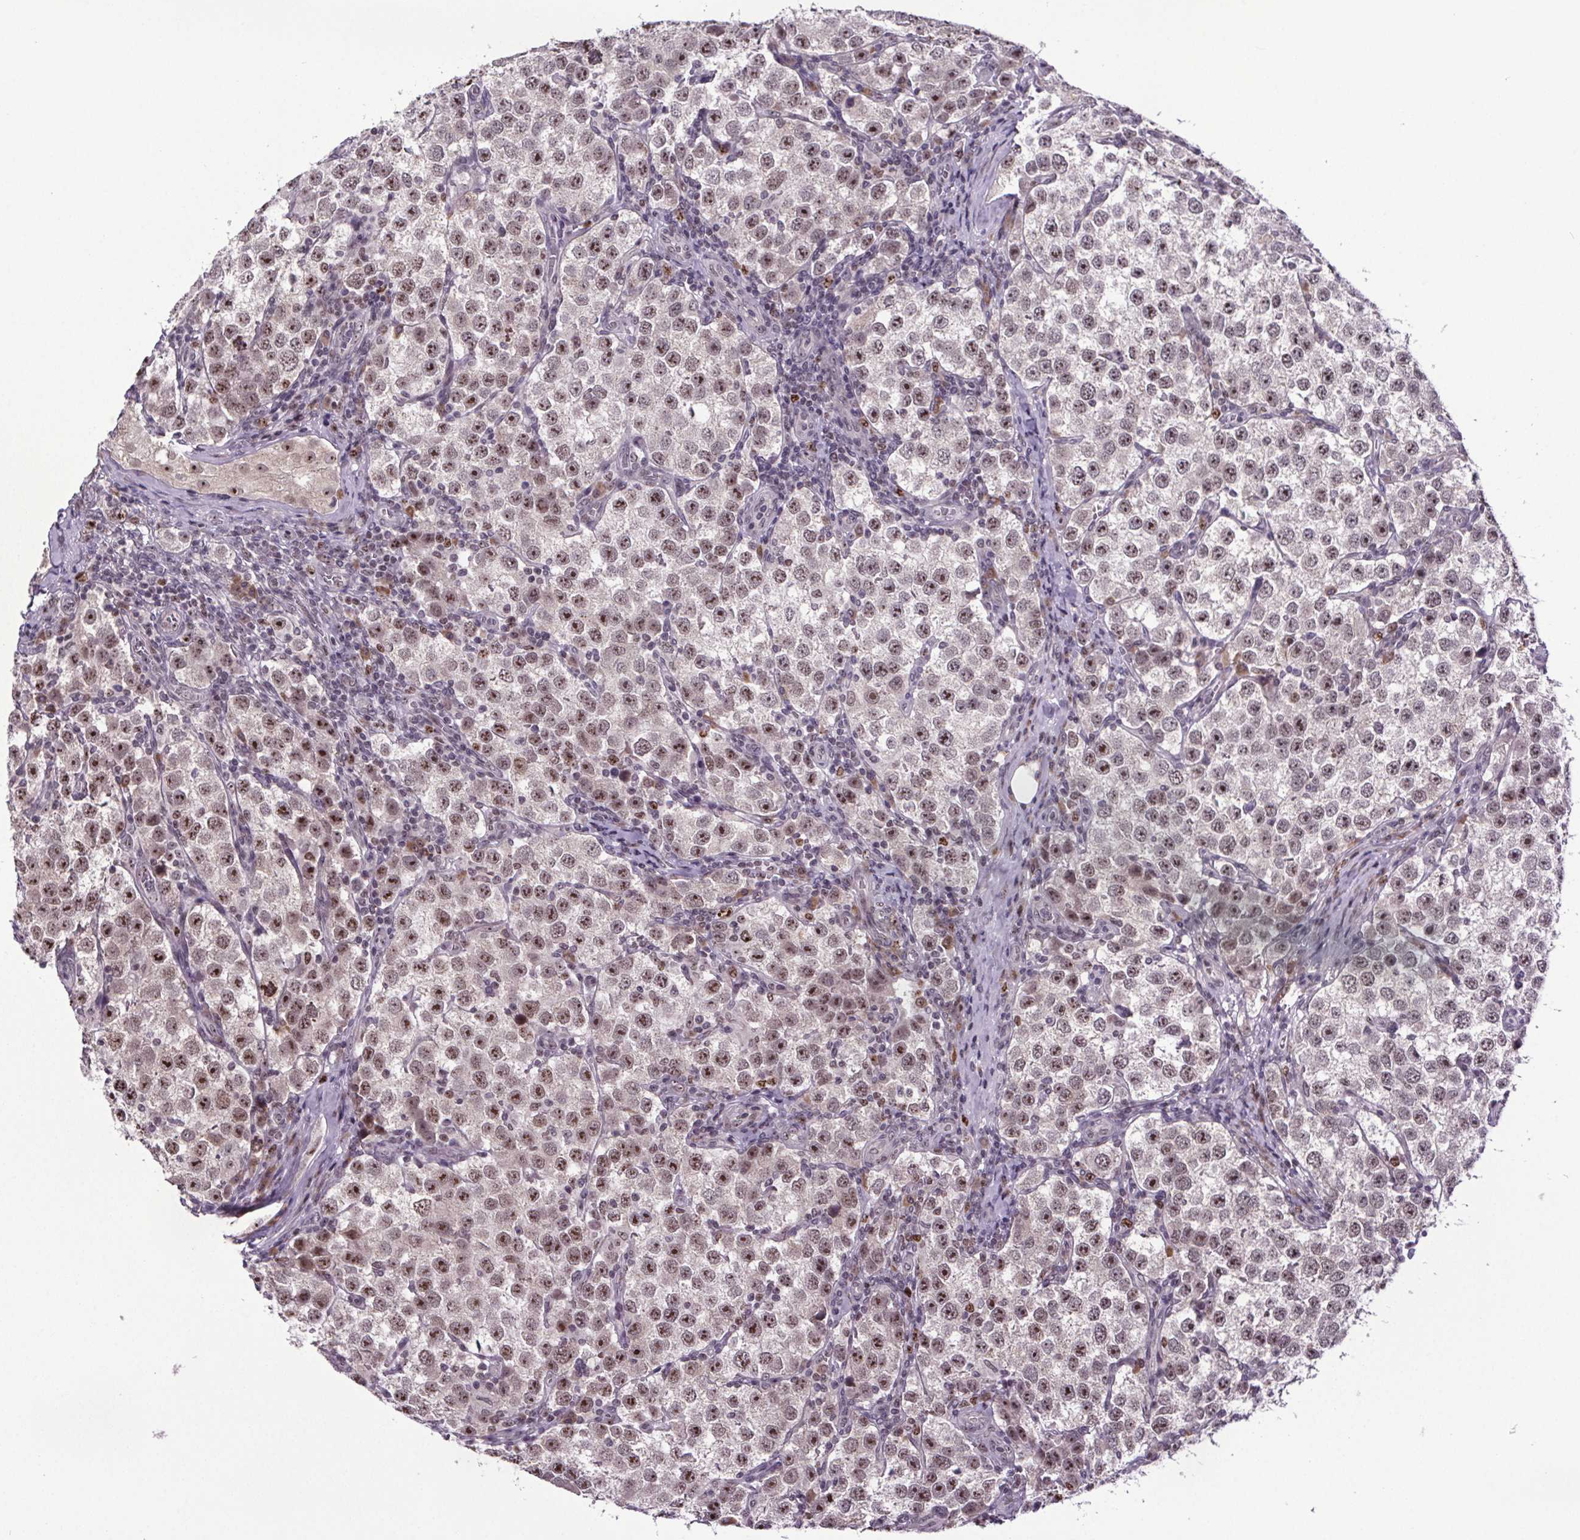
{"staining": {"intensity": "moderate", "quantity": ">75%", "location": "nuclear"}, "tissue": "testis cancer", "cell_type": "Tumor cells", "image_type": "cancer", "snomed": [{"axis": "morphology", "description": "Seminoma, NOS"}, {"axis": "topography", "description": "Testis"}], "caption": "This histopathology image displays IHC staining of human testis seminoma, with medium moderate nuclear staining in approximately >75% of tumor cells.", "gene": "ATMIN", "patient": {"sex": "male", "age": 37}}